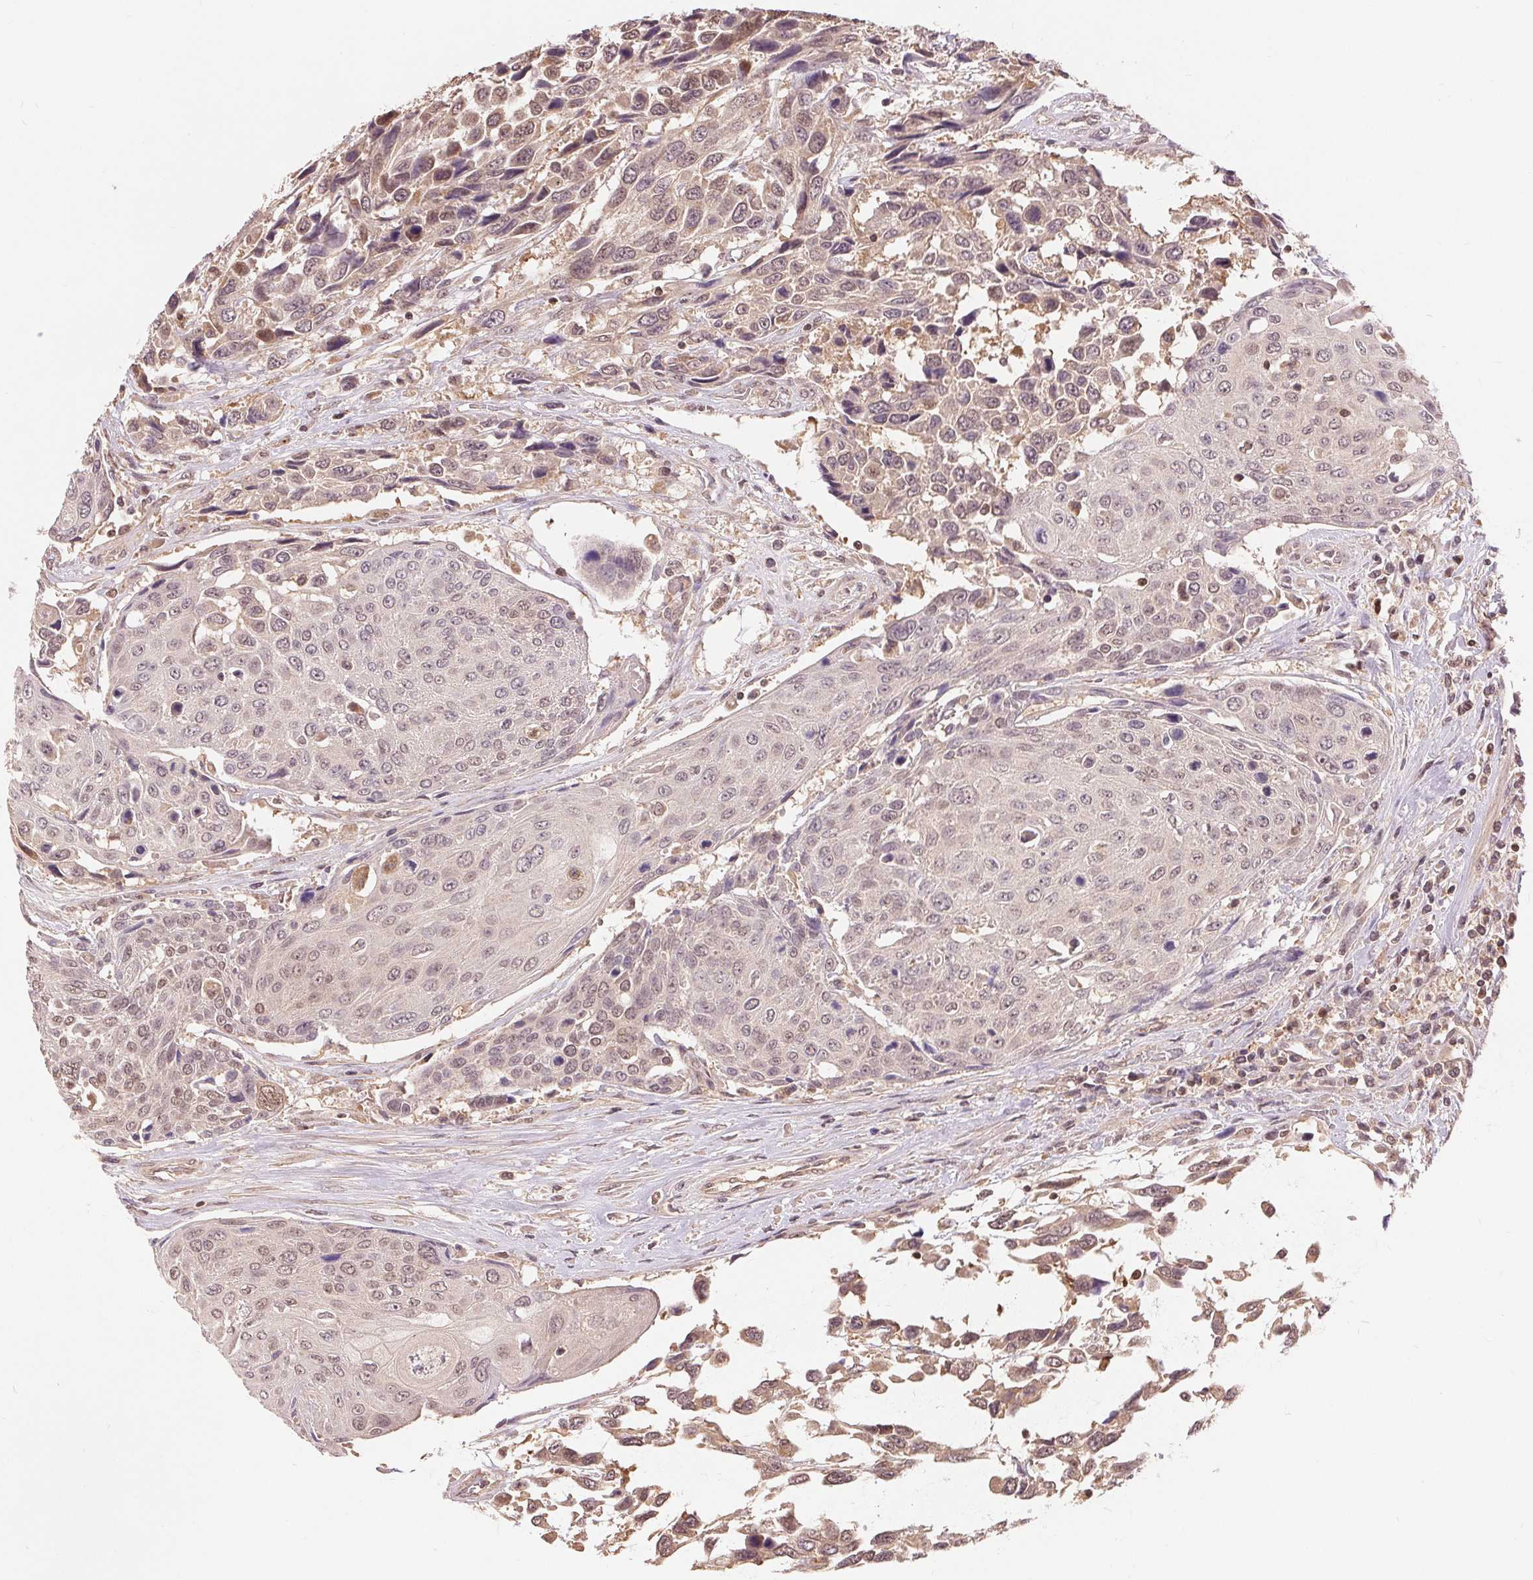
{"staining": {"intensity": "weak", "quantity": "25%-75%", "location": "cytoplasmic/membranous,nuclear"}, "tissue": "urothelial cancer", "cell_type": "Tumor cells", "image_type": "cancer", "snomed": [{"axis": "morphology", "description": "Urothelial carcinoma, High grade"}, {"axis": "topography", "description": "Urinary bladder"}], "caption": "Weak cytoplasmic/membranous and nuclear positivity for a protein is identified in about 25%-75% of tumor cells of urothelial cancer using immunohistochemistry (IHC).", "gene": "TMEM273", "patient": {"sex": "female", "age": 70}}